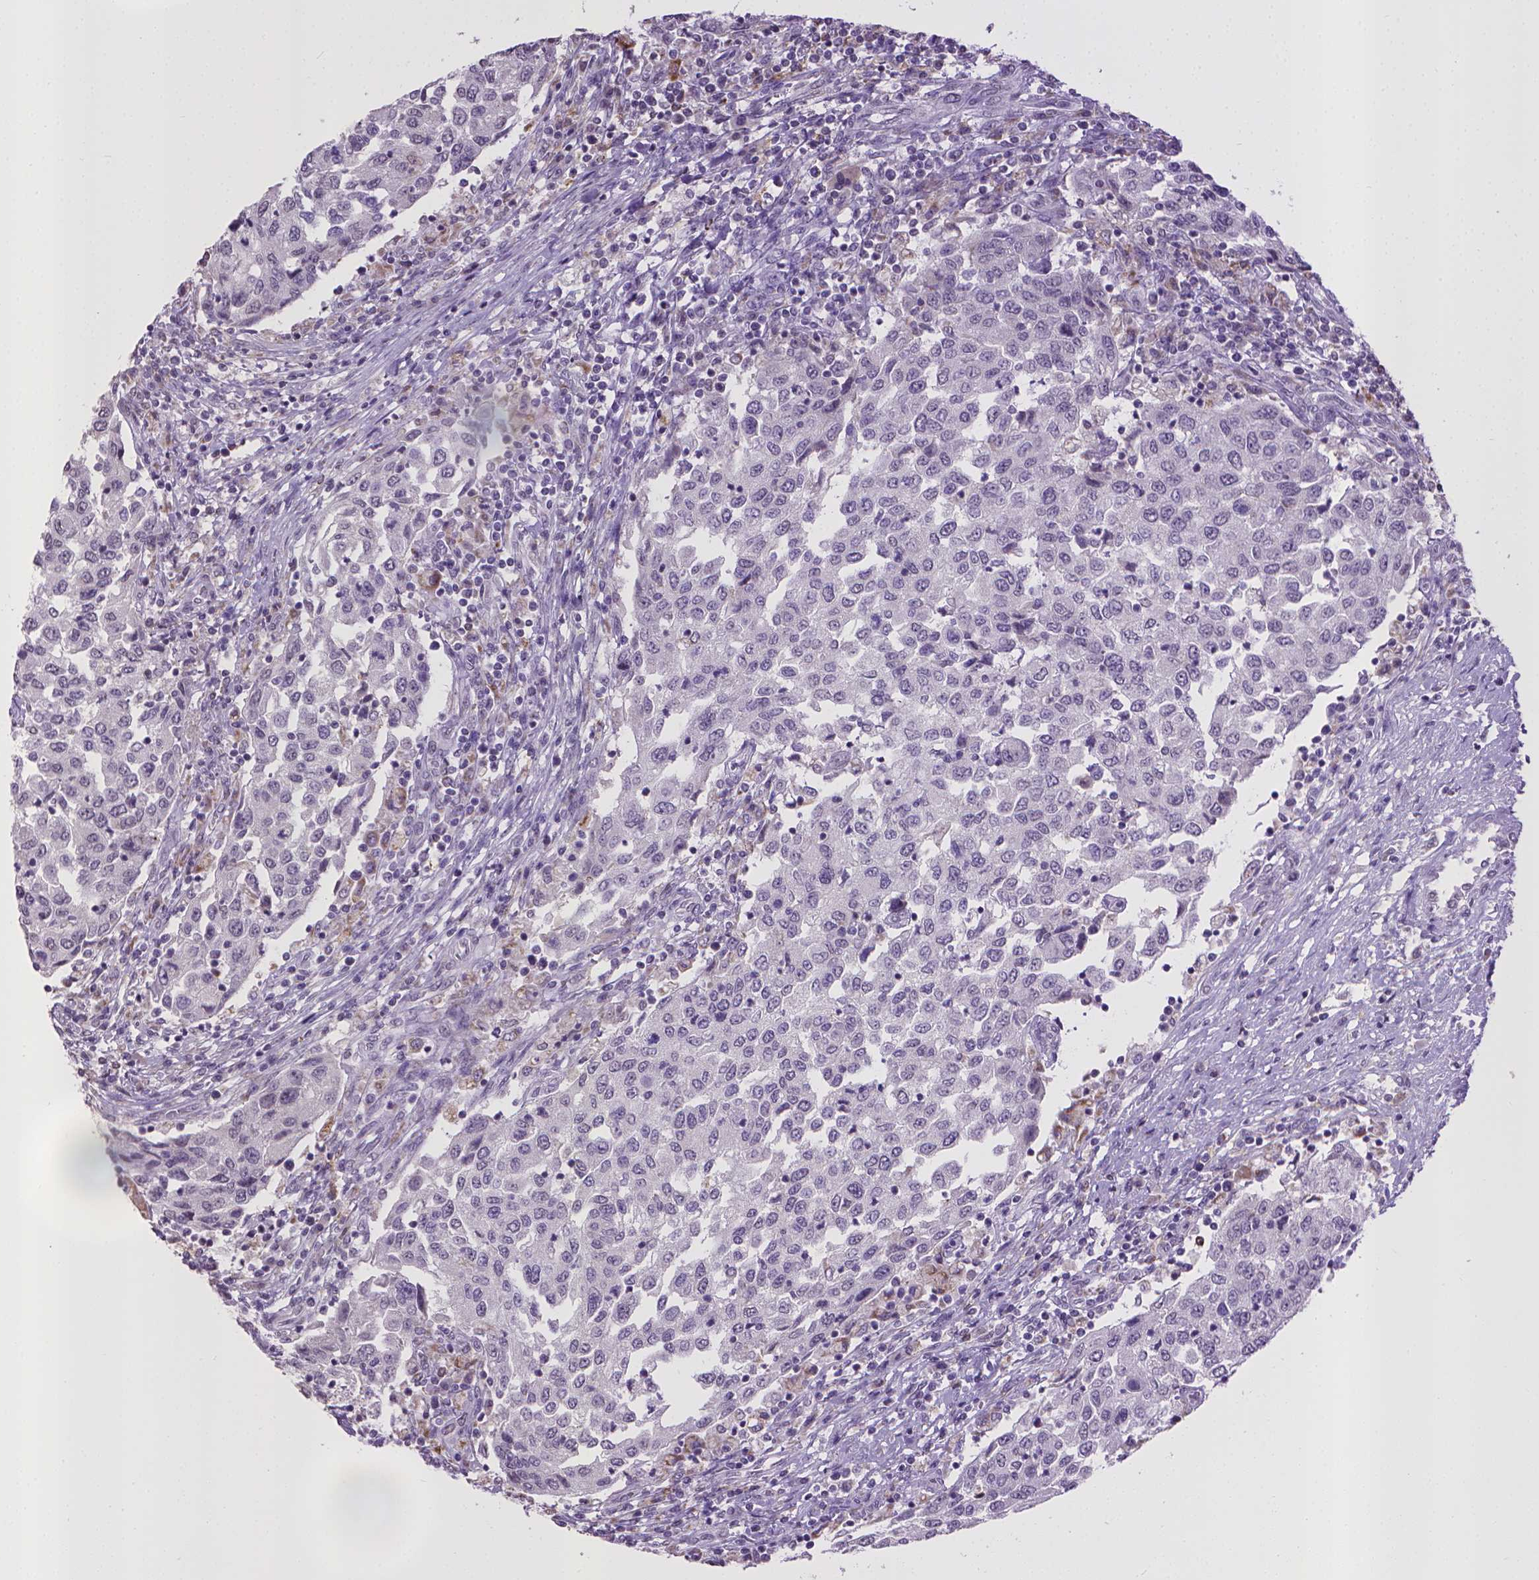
{"staining": {"intensity": "negative", "quantity": "none", "location": "none"}, "tissue": "urothelial cancer", "cell_type": "Tumor cells", "image_type": "cancer", "snomed": [{"axis": "morphology", "description": "Urothelial carcinoma, High grade"}, {"axis": "topography", "description": "Urinary bladder"}], "caption": "Immunohistochemistry micrograph of neoplastic tissue: high-grade urothelial carcinoma stained with DAB demonstrates no significant protein positivity in tumor cells.", "gene": "KMO", "patient": {"sex": "female", "age": 78}}